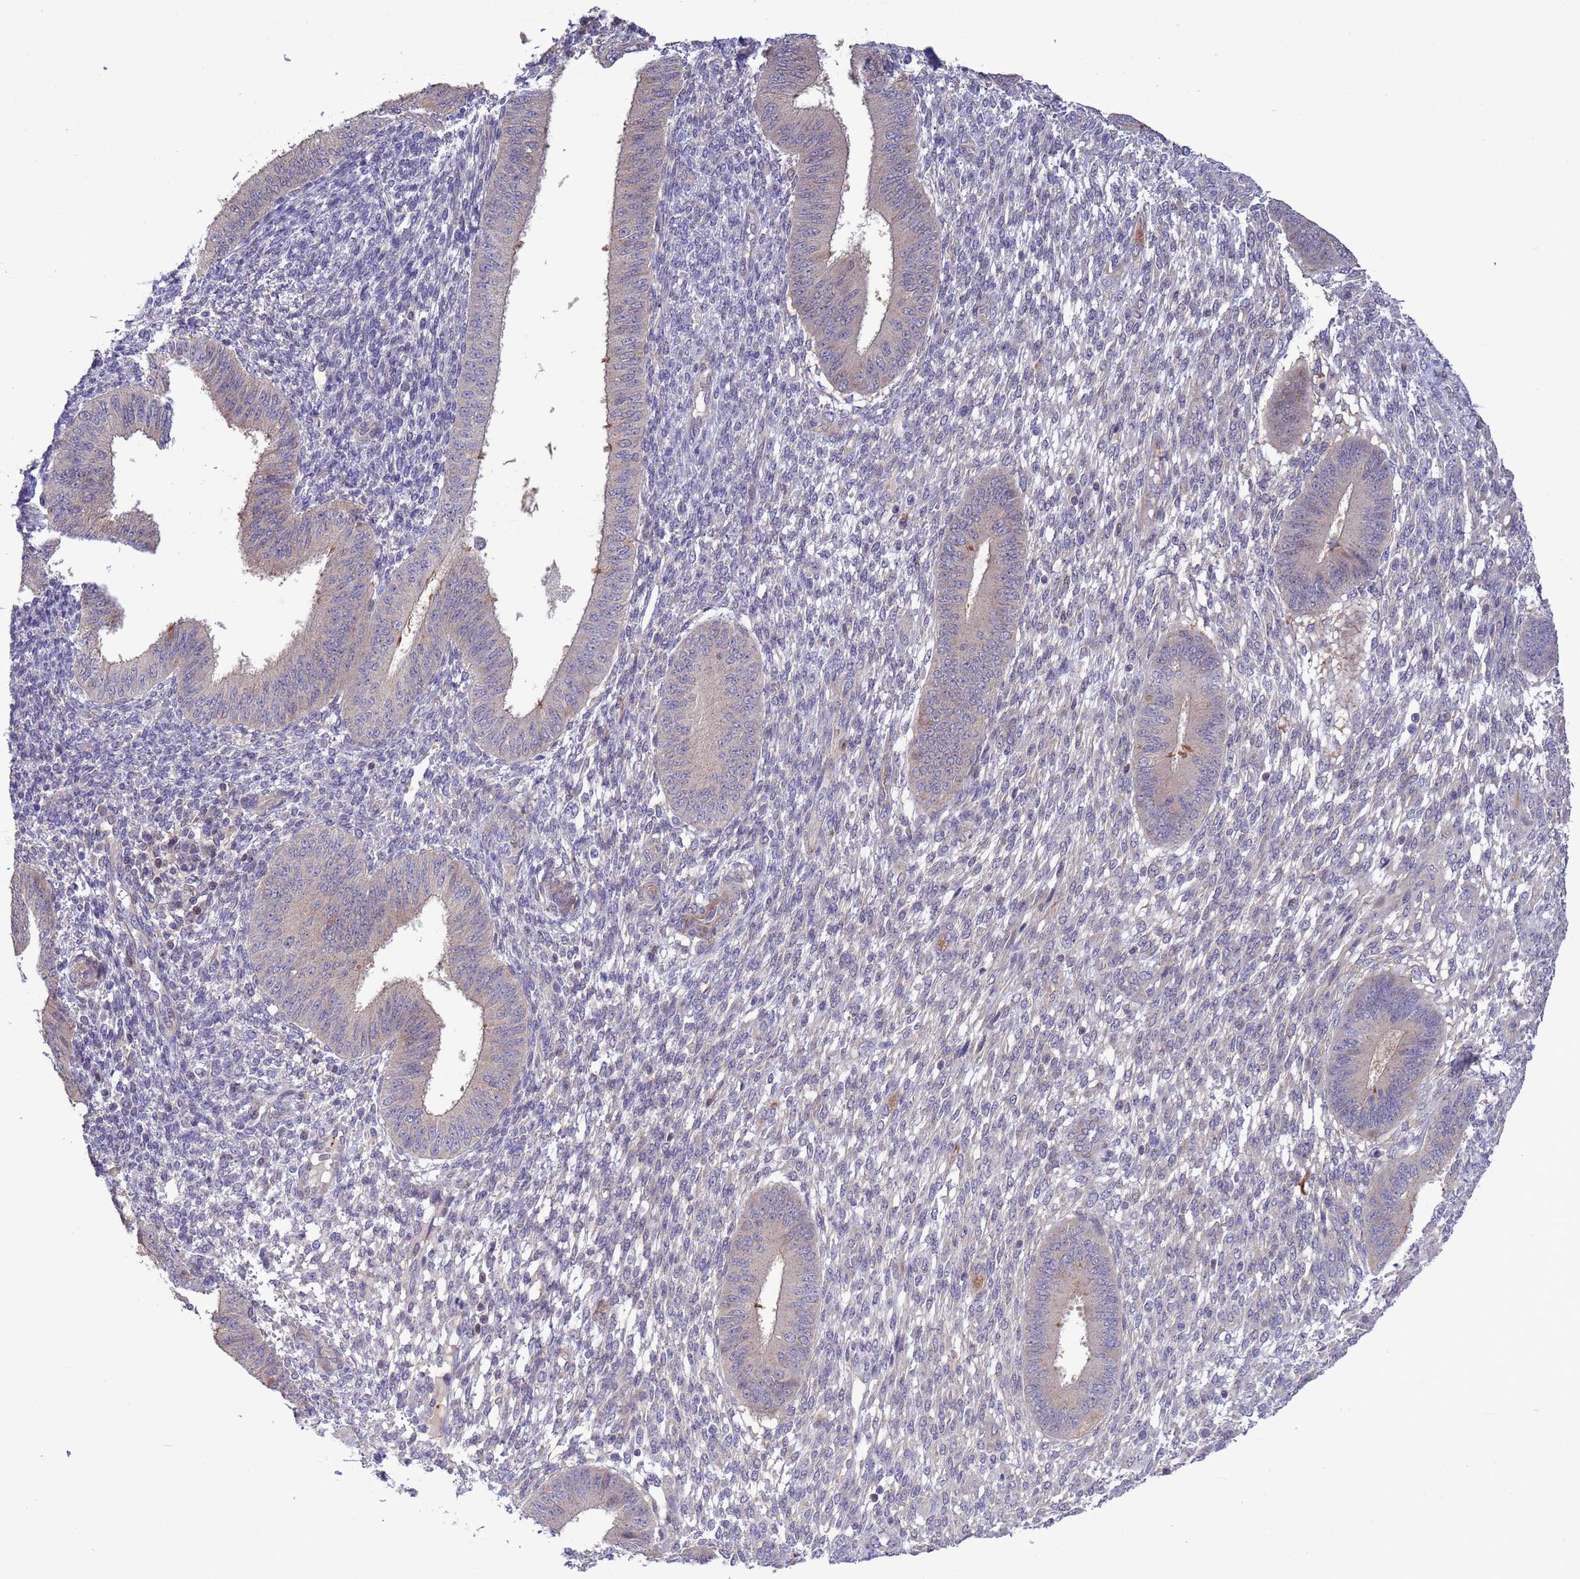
{"staining": {"intensity": "negative", "quantity": "none", "location": "none"}, "tissue": "endometrium", "cell_type": "Cells in endometrial stroma", "image_type": "normal", "snomed": [{"axis": "morphology", "description": "Normal tissue, NOS"}, {"axis": "topography", "description": "Endometrium"}], "caption": "This is an immunohistochemistry micrograph of benign endometrium. There is no staining in cells in endometrial stroma.", "gene": "GJA10", "patient": {"sex": "female", "age": 49}}